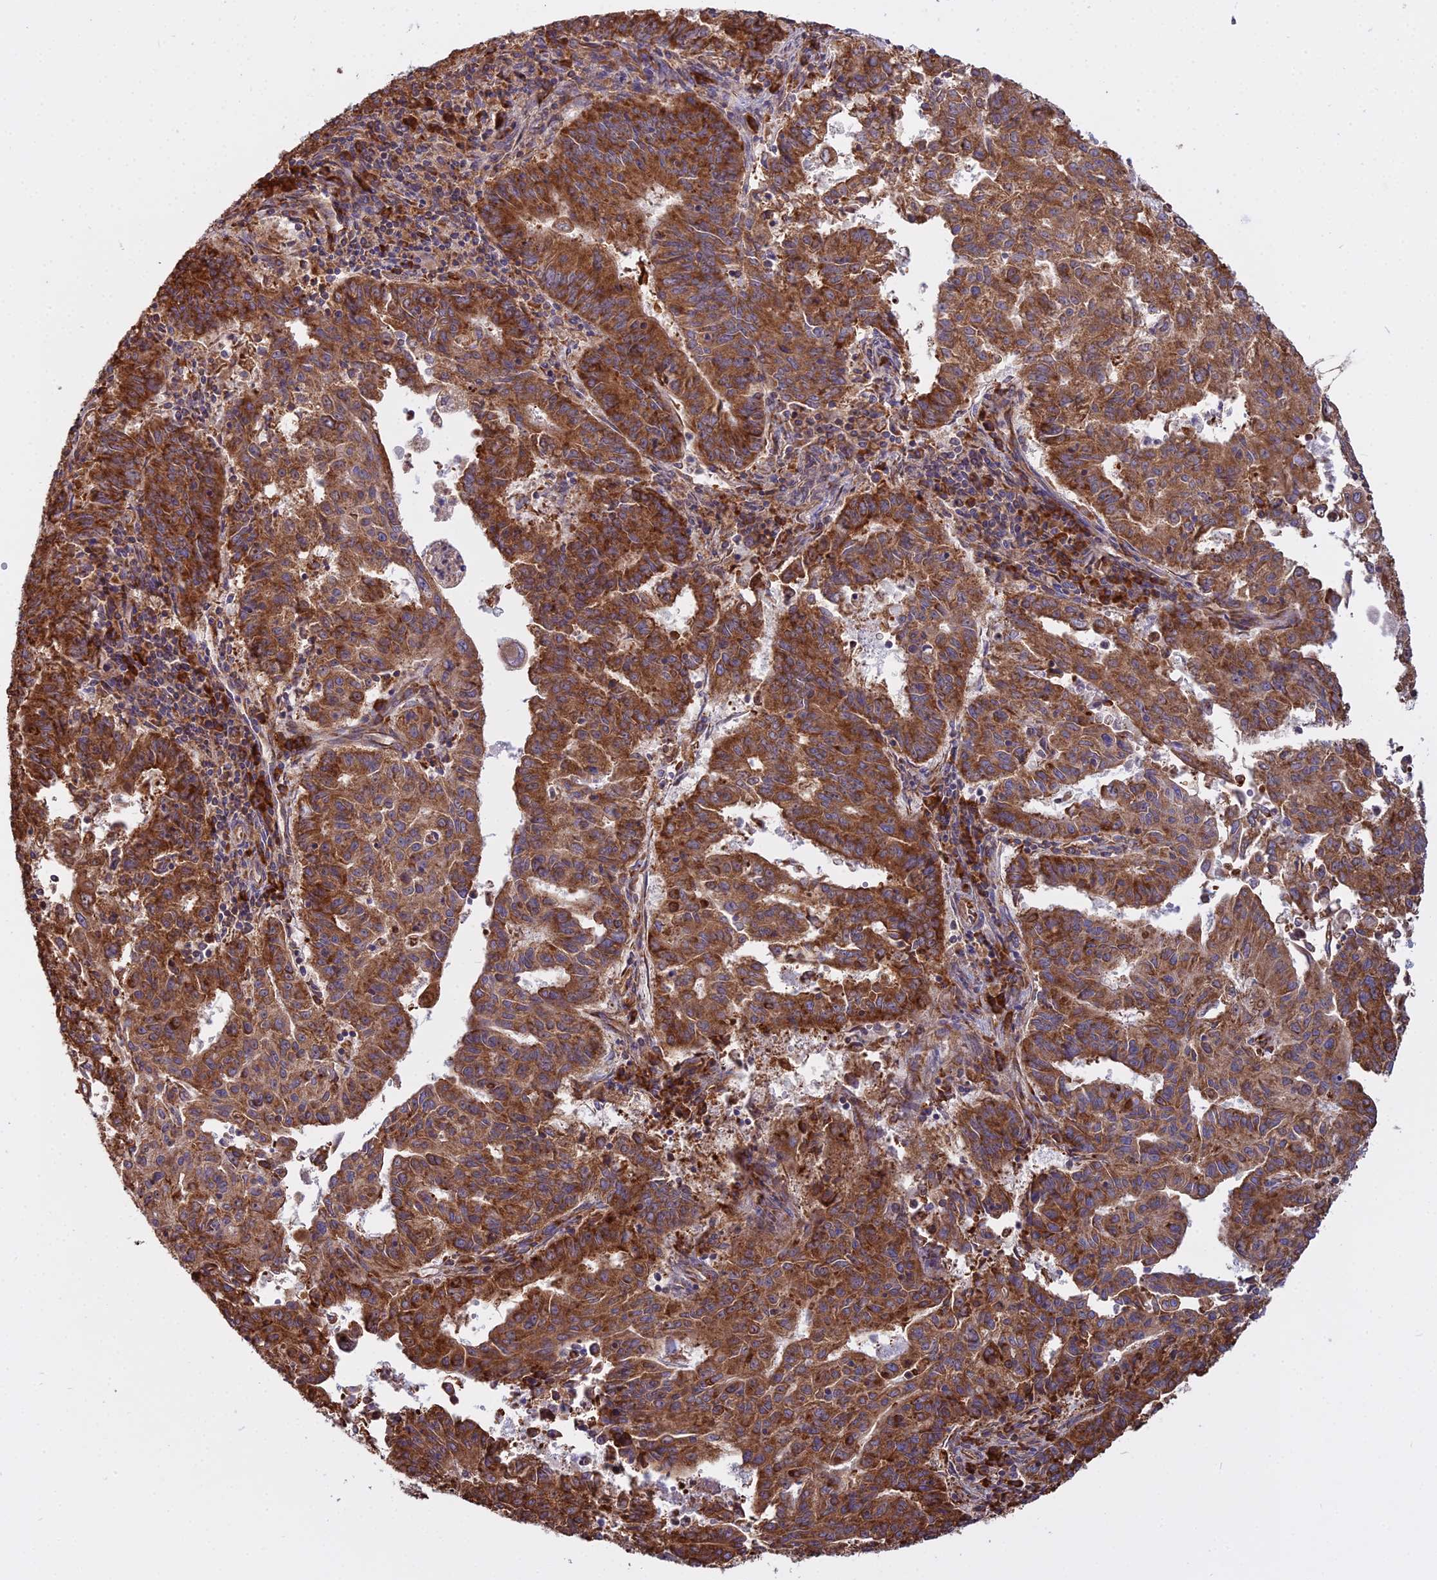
{"staining": {"intensity": "strong", "quantity": ">75%", "location": "cytoplasmic/membranous"}, "tissue": "endometrial cancer", "cell_type": "Tumor cells", "image_type": "cancer", "snomed": [{"axis": "morphology", "description": "Adenocarcinoma, NOS"}, {"axis": "topography", "description": "Endometrium"}], "caption": "Immunohistochemical staining of human endometrial adenocarcinoma exhibits strong cytoplasmic/membranous protein expression in about >75% of tumor cells.", "gene": "RPL26", "patient": {"sex": "female", "age": 59}}